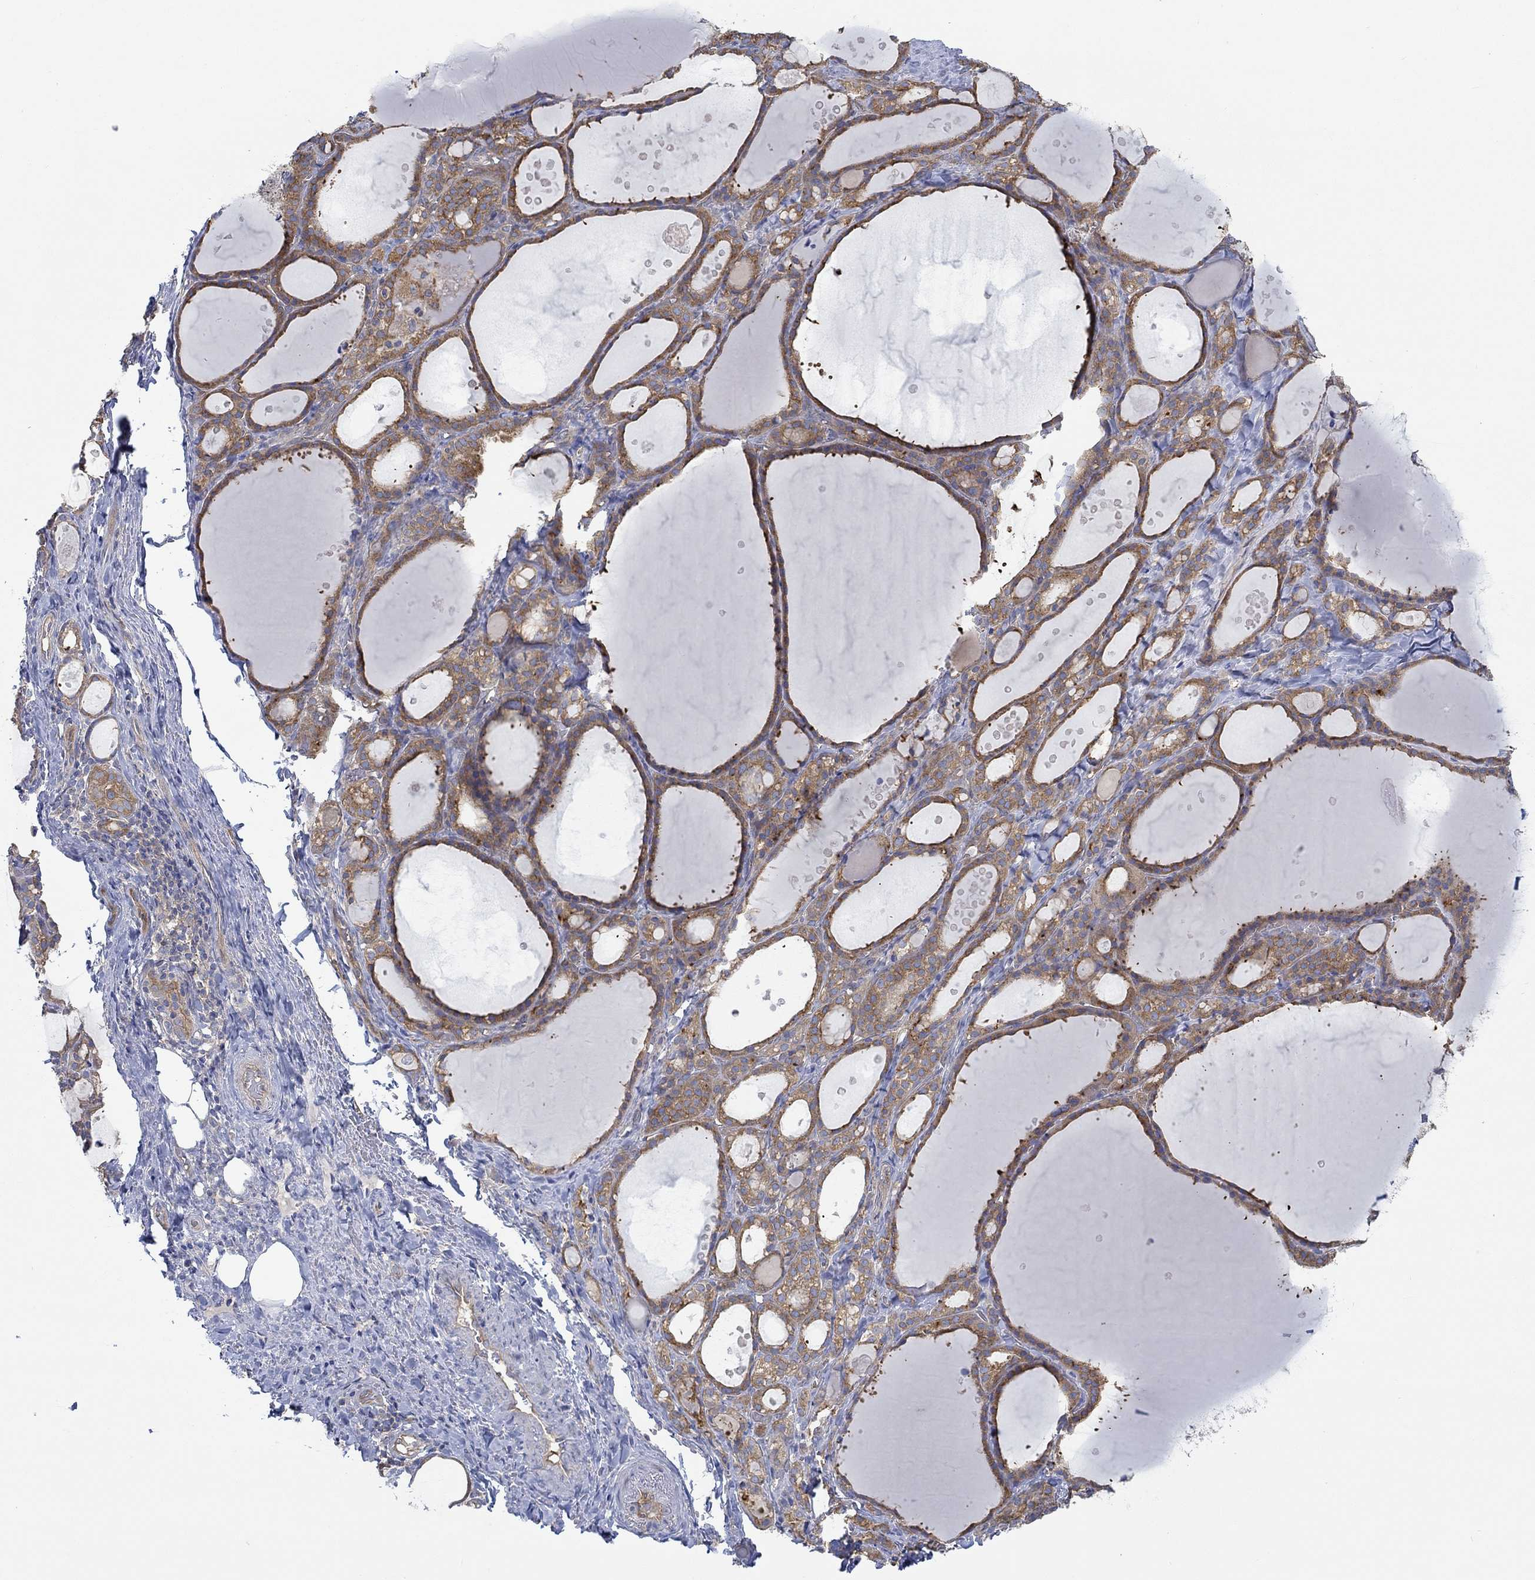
{"staining": {"intensity": "strong", "quantity": "25%-75%", "location": "cytoplasmic/membranous"}, "tissue": "thyroid gland", "cell_type": "Glandular cells", "image_type": "normal", "snomed": [{"axis": "morphology", "description": "Normal tissue, NOS"}, {"axis": "topography", "description": "Thyroid gland"}], "caption": "A brown stain labels strong cytoplasmic/membranous staining of a protein in glandular cells of unremarkable thyroid gland. (Brightfield microscopy of DAB IHC at high magnification).", "gene": "SPAG9", "patient": {"sex": "male", "age": 68}}